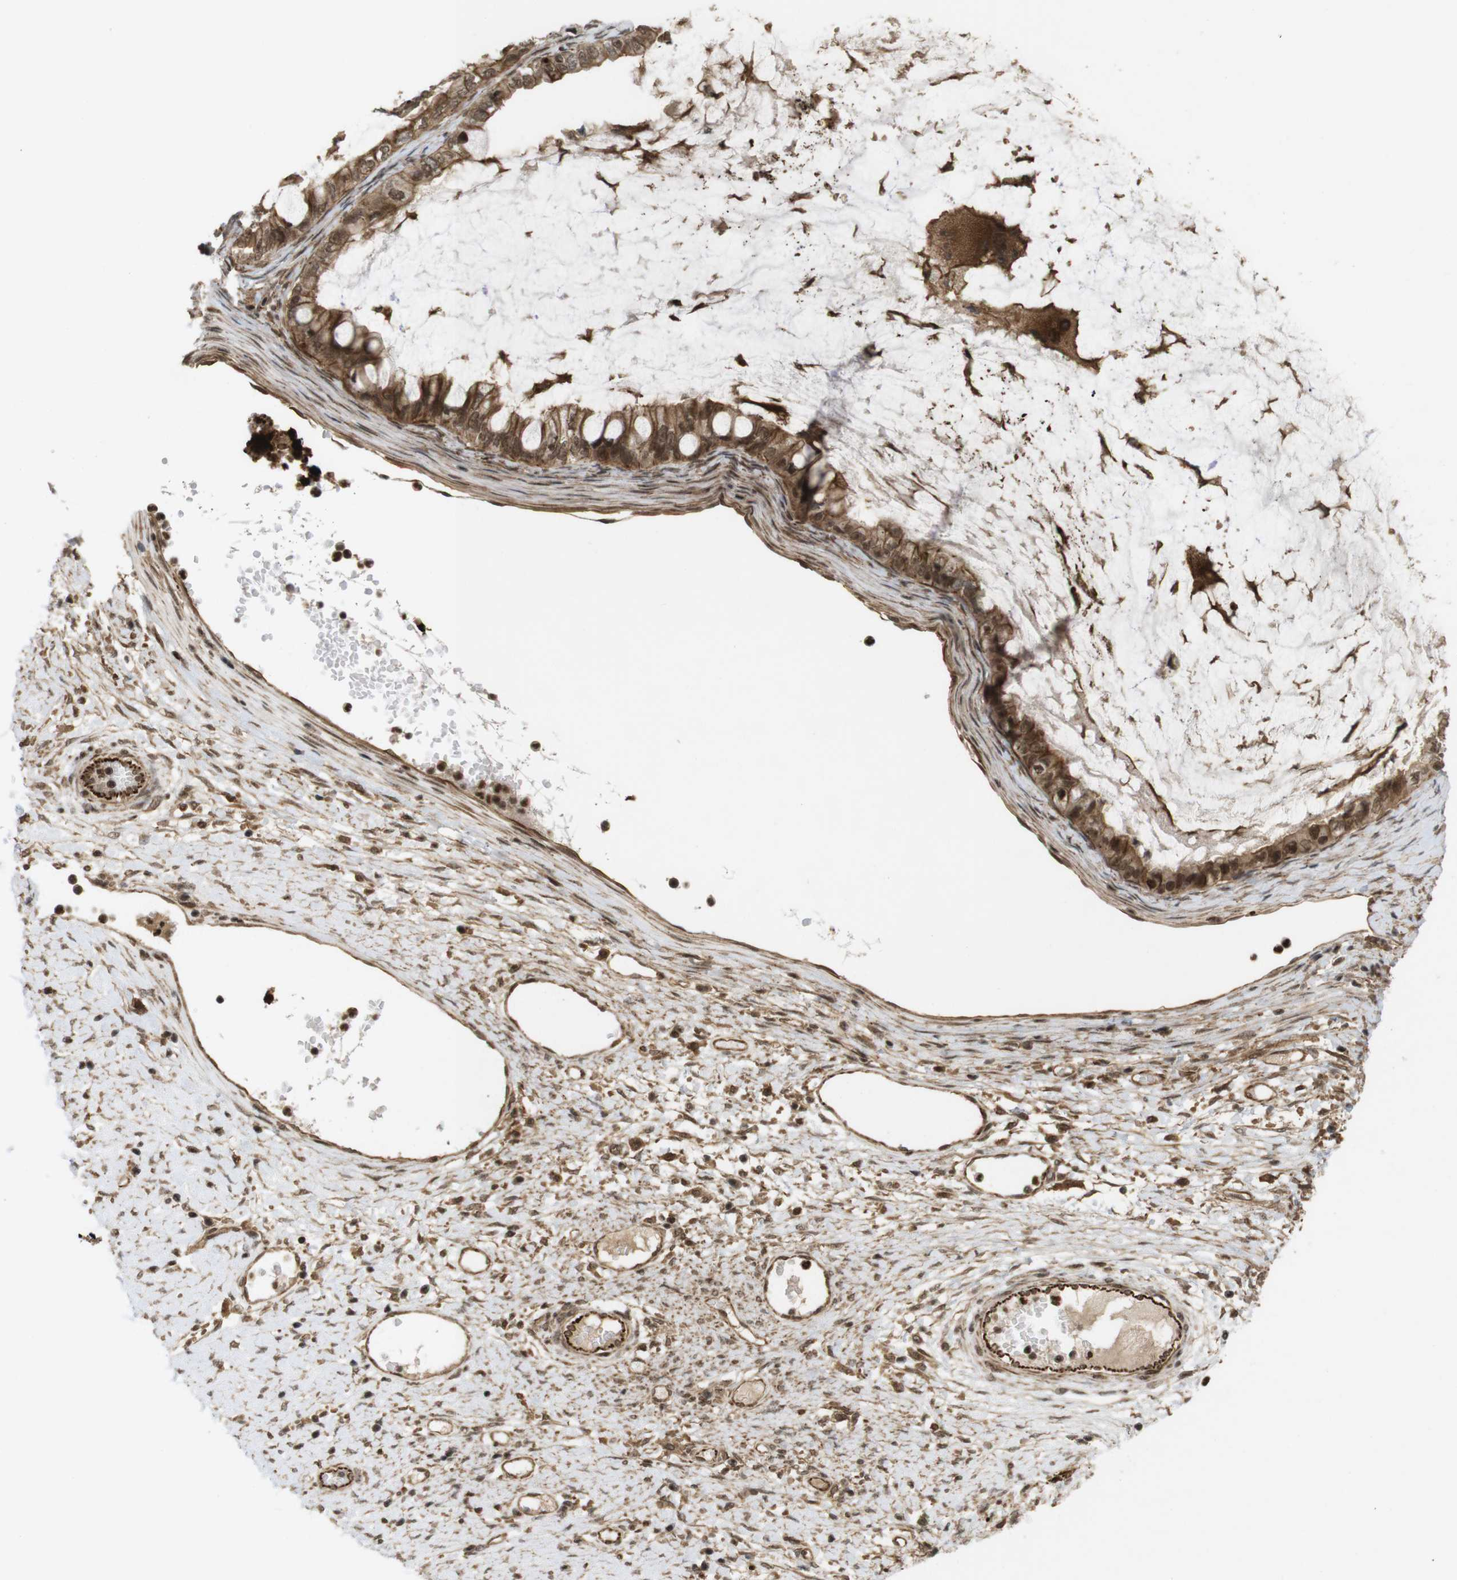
{"staining": {"intensity": "moderate", "quantity": ">75%", "location": "cytoplasmic/membranous,nuclear"}, "tissue": "ovarian cancer", "cell_type": "Tumor cells", "image_type": "cancer", "snomed": [{"axis": "morphology", "description": "Cystadenocarcinoma, mucinous, NOS"}, {"axis": "topography", "description": "Ovary"}], "caption": "Ovarian cancer (mucinous cystadenocarcinoma) was stained to show a protein in brown. There is medium levels of moderate cytoplasmic/membranous and nuclear expression in about >75% of tumor cells.", "gene": "SP2", "patient": {"sex": "female", "age": 80}}